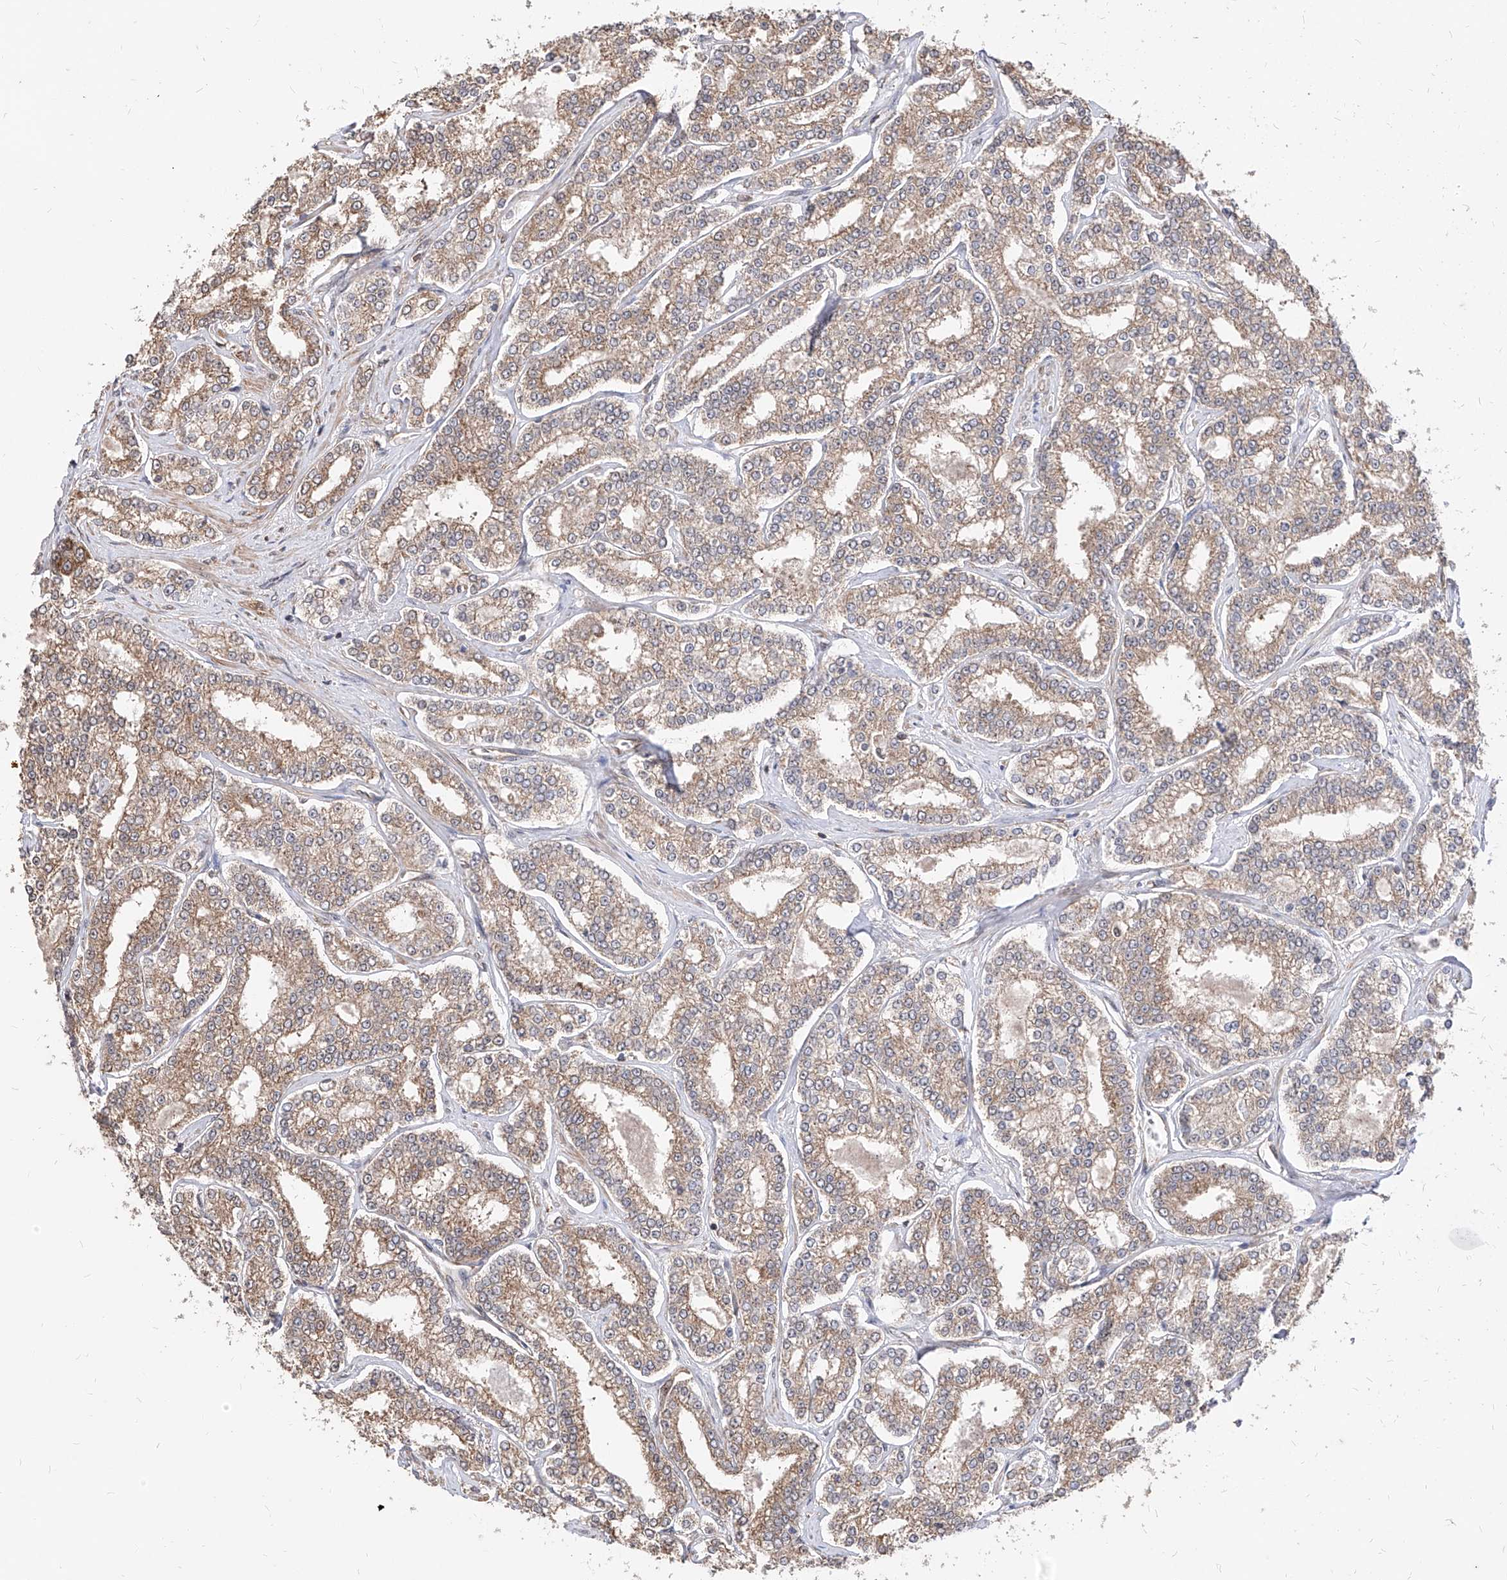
{"staining": {"intensity": "moderate", "quantity": ">75%", "location": "cytoplasmic/membranous"}, "tissue": "prostate cancer", "cell_type": "Tumor cells", "image_type": "cancer", "snomed": [{"axis": "morphology", "description": "Normal tissue, NOS"}, {"axis": "morphology", "description": "Adenocarcinoma, High grade"}, {"axis": "topography", "description": "Prostate"}], "caption": "Immunohistochemistry of human prostate cancer displays medium levels of moderate cytoplasmic/membranous expression in about >75% of tumor cells. (DAB IHC, brown staining for protein, blue staining for nuclei).", "gene": "C8orf82", "patient": {"sex": "male", "age": 83}}